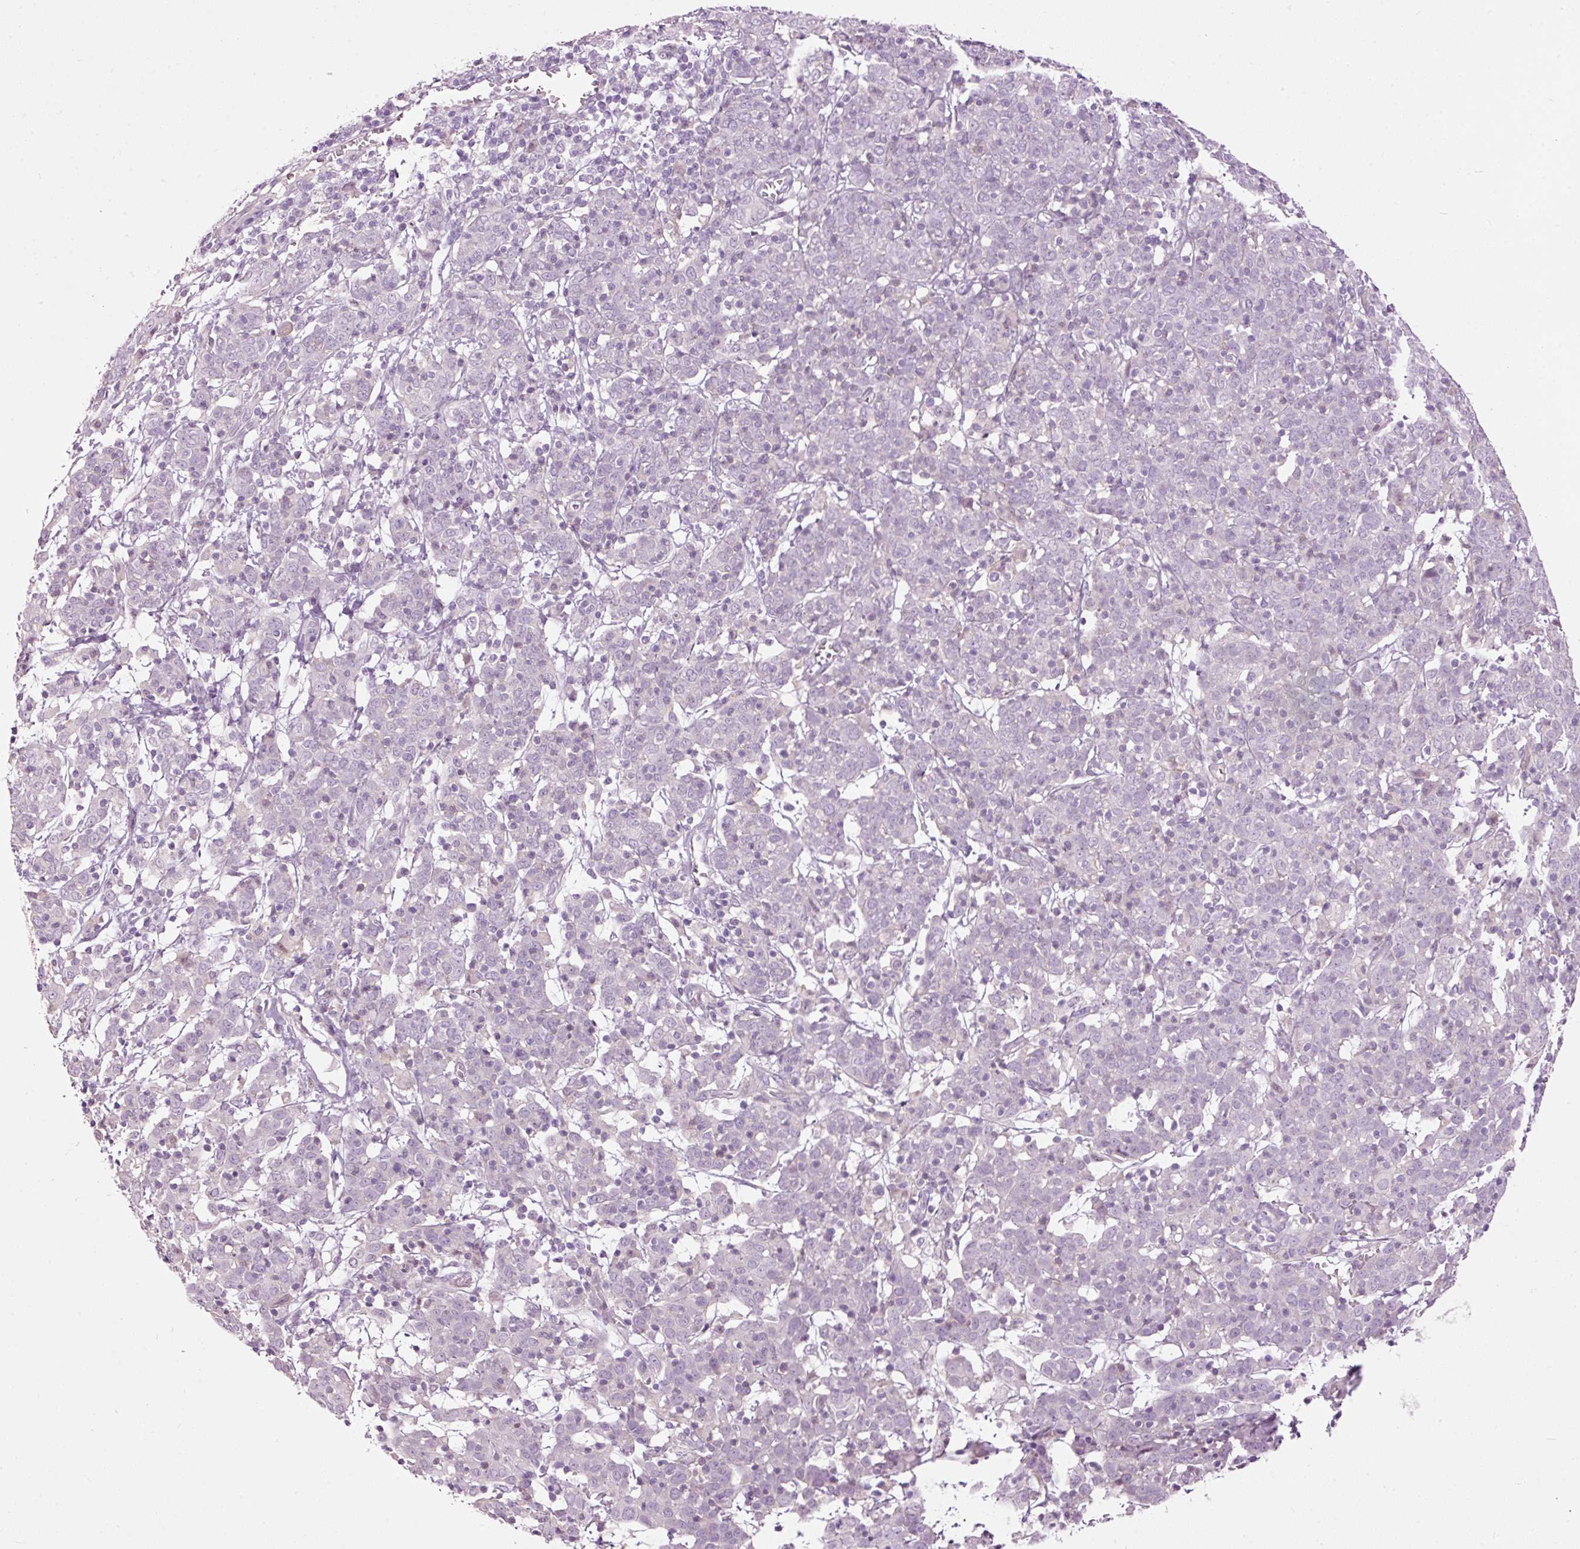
{"staining": {"intensity": "negative", "quantity": "none", "location": "none"}, "tissue": "cervical cancer", "cell_type": "Tumor cells", "image_type": "cancer", "snomed": [{"axis": "morphology", "description": "Squamous cell carcinoma, NOS"}, {"axis": "topography", "description": "Cervix"}], "caption": "Immunohistochemical staining of human cervical cancer (squamous cell carcinoma) reveals no significant expression in tumor cells. (DAB (3,3'-diaminobenzidine) immunohistochemistry (IHC) visualized using brightfield microscopy, high magnification).", "gene": "FCRL4", "patient": {"sex": "female", "age": 67}}